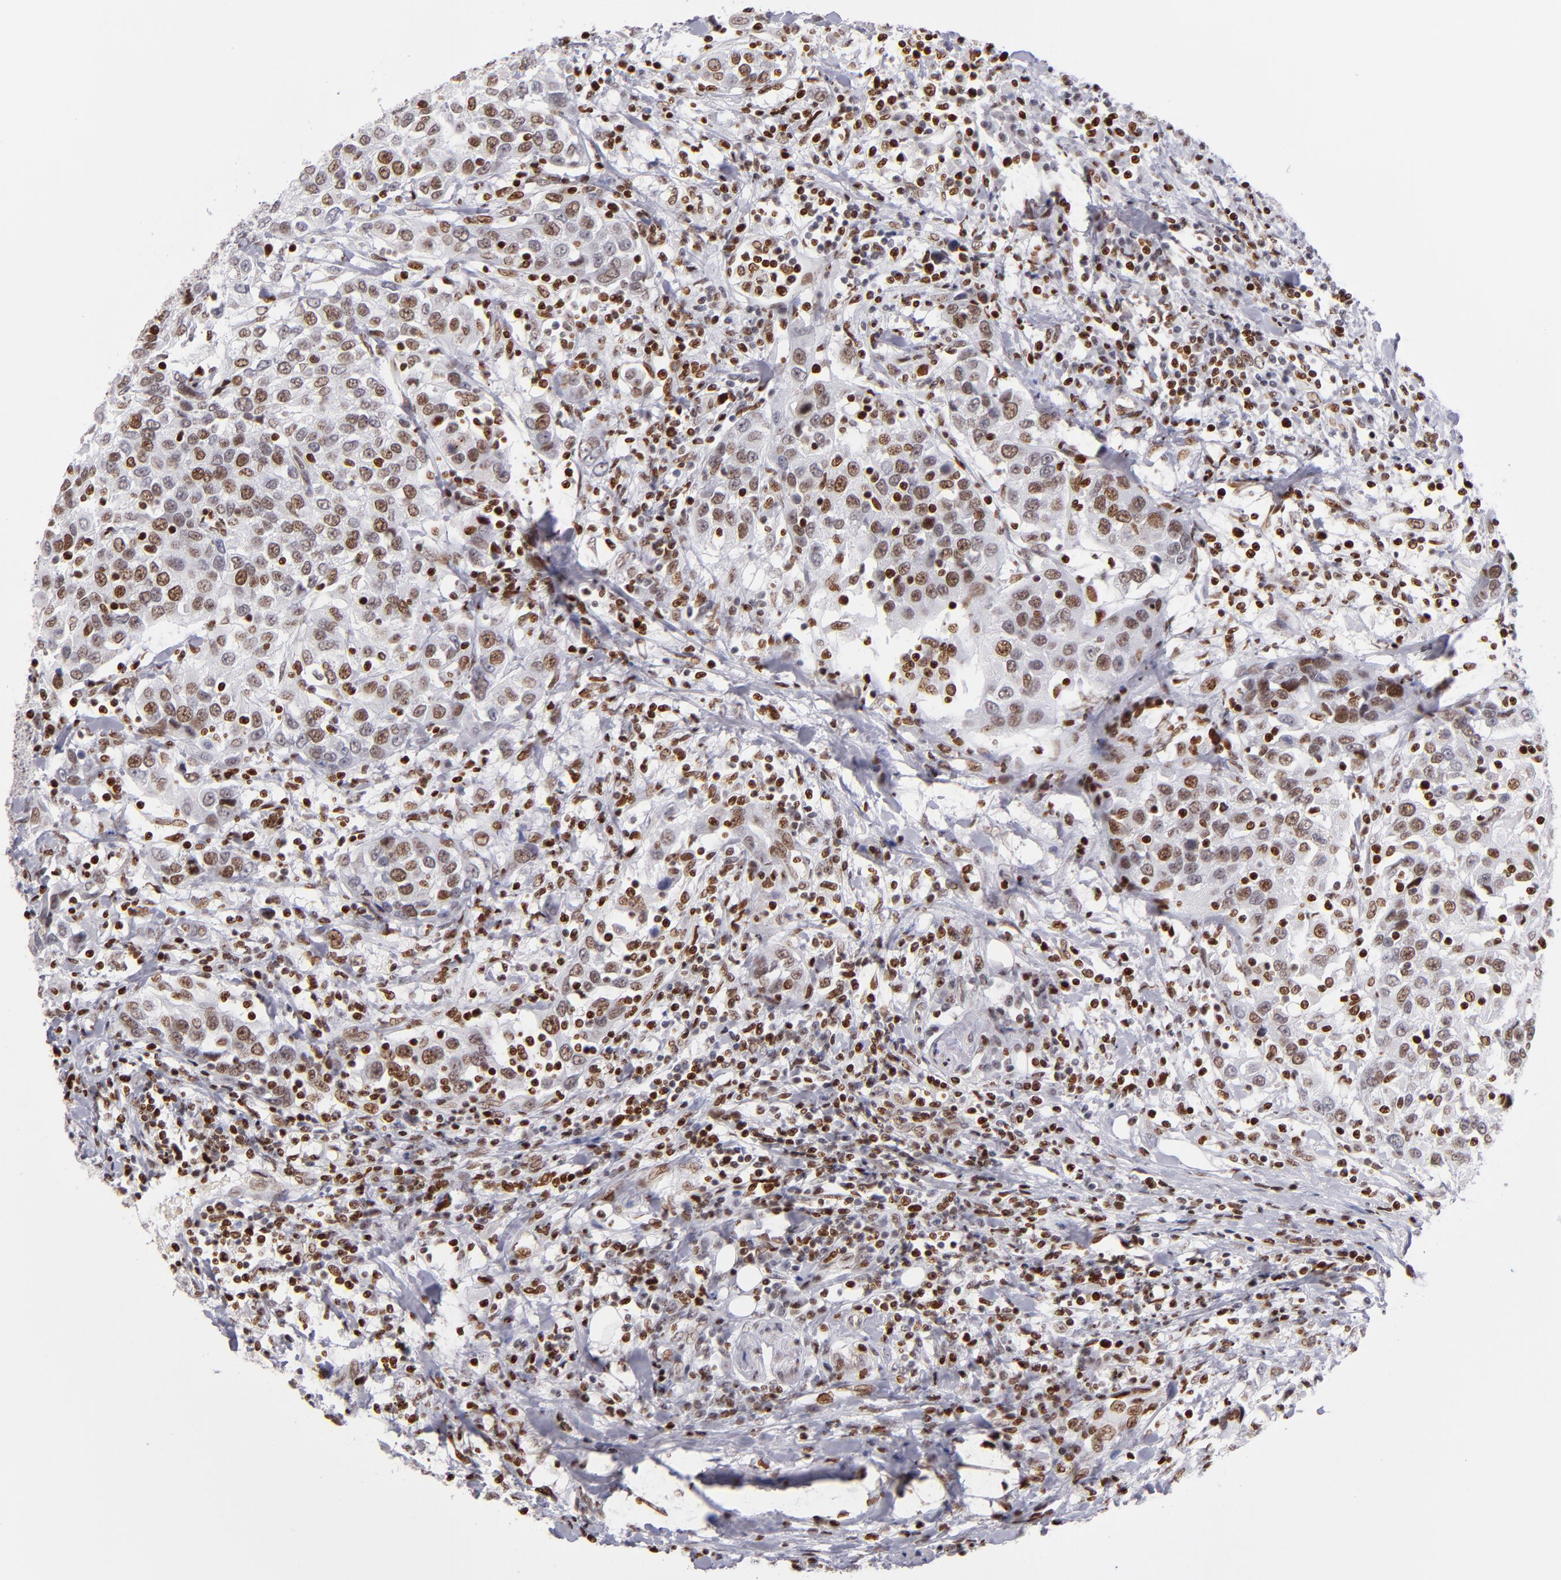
{"staining": {"intensity": "moderate", "quantity": "25%-75%", "location": "nuclear"}, "tissue": "urothelial cancer", "cell_type": "Tumor cells", "image_type": "cancer", "snomed": [{"axis": "morphology", "description": "Urothelial carcinoma, High grade"}, {"axis": "topography", "description": "Urinary bladder"}], "caption": "An IHC micrograph of neoplastic tissue is shown. Protein staining in brown labels moderate nuclear positivity in urothelial cancer within tumor cells. (Brightfield microscopy of DAB IHC at high magnification).", "gene": "POLA1", "patient": {"sex": "female", "age": 80}}